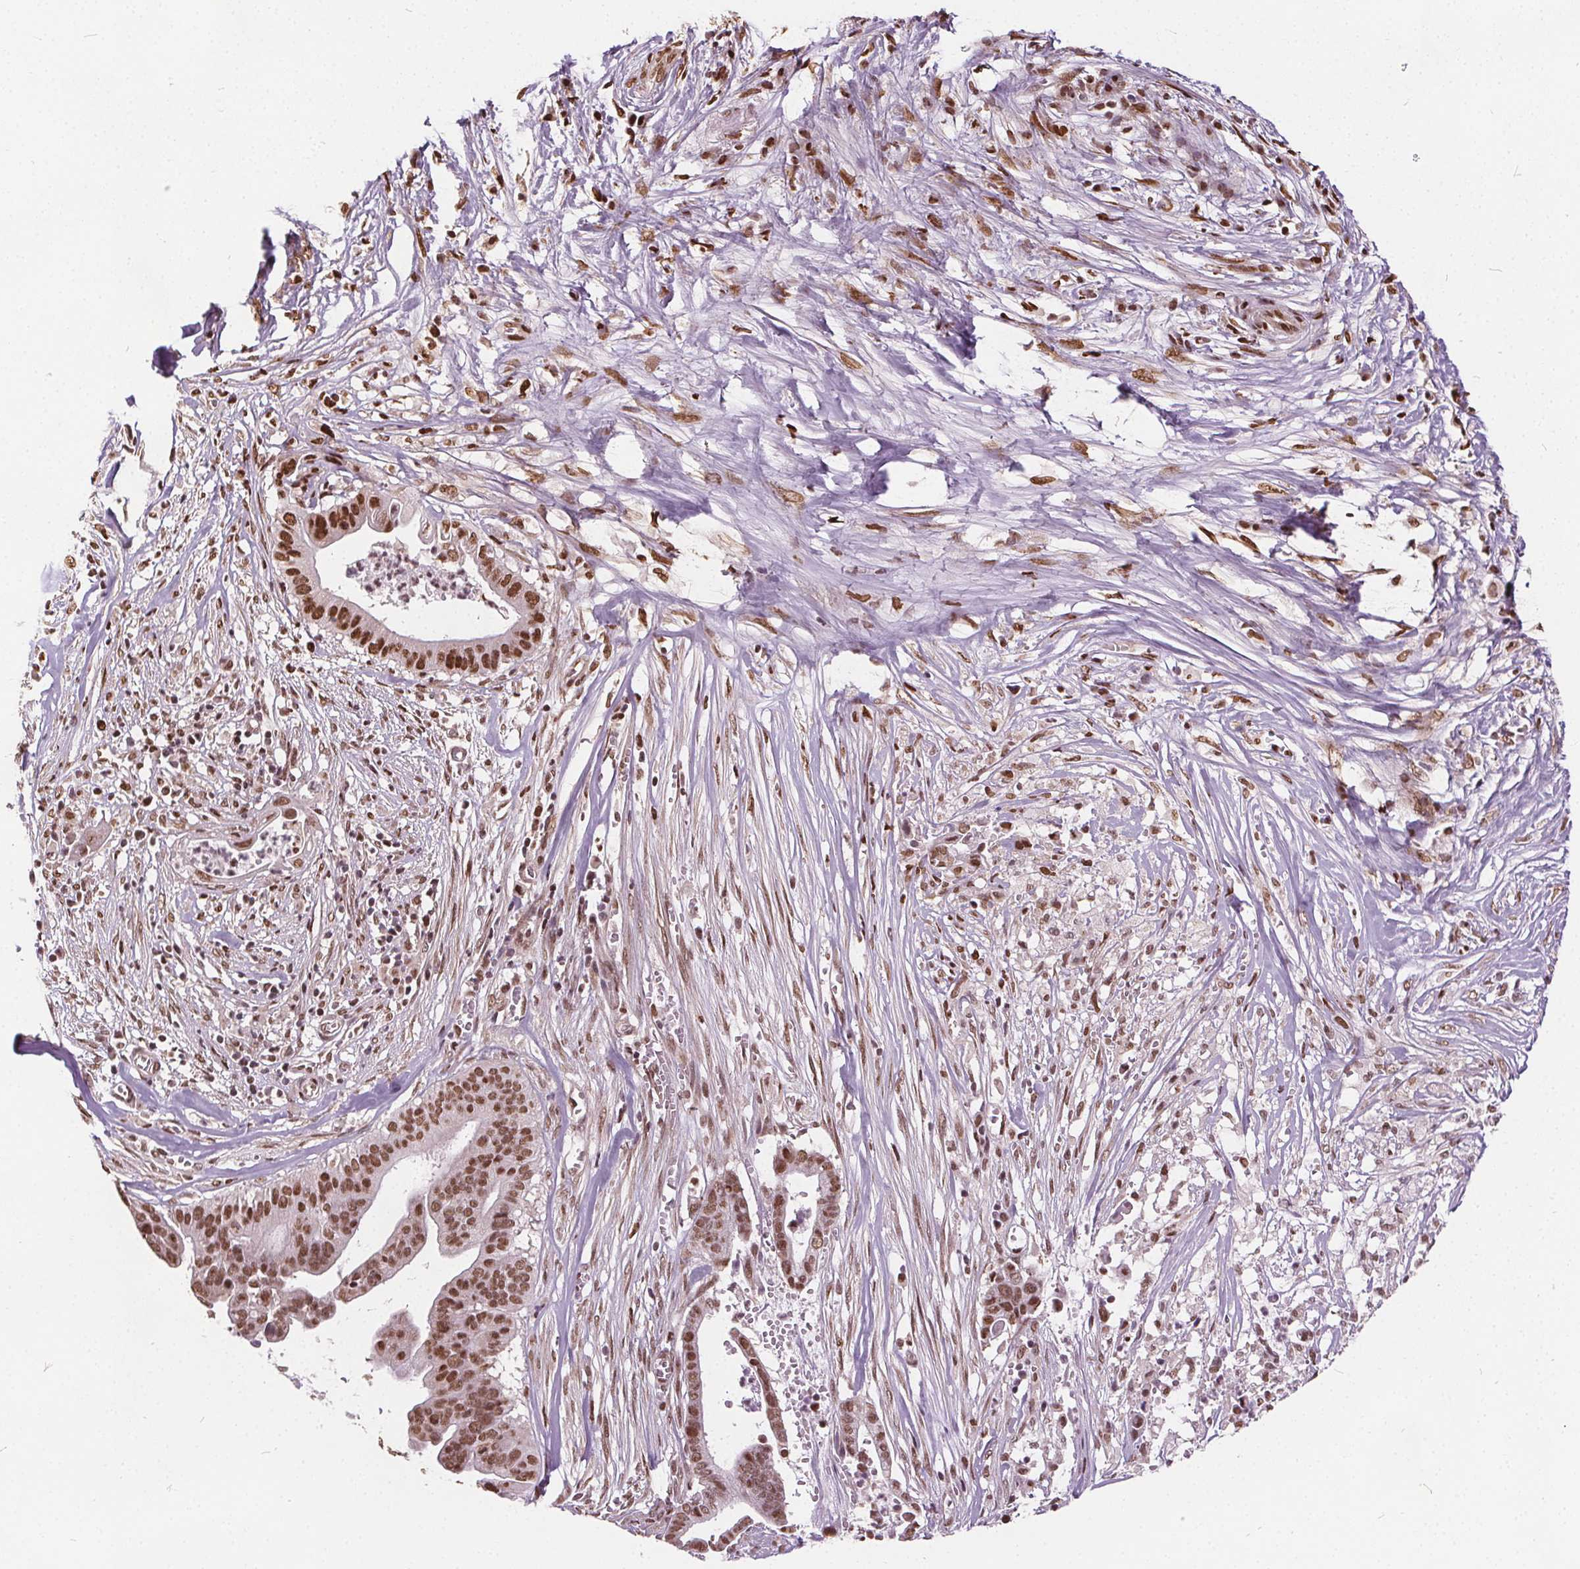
{"staining": {"intensity": "moderate", "quantity": ">75%", "location": "nuclear"}, "tissue": "pancreatic cancer", "cell_type": "Tumor cells", "image_type": "cancer", "snomed": [{"axis": "morphology", "description": "Adenocarcinoma, NOS"}, {"axis": "topography", "description": "Pancreas"}], "caption": "Immunohistochemistry of pancreatic adenocarcinoma exhibits medium levels of moderate nuclear staining in about >75% of tumor cells.", "gene": "ISLR2", "patient": {"sex": "male", "age": 61}}